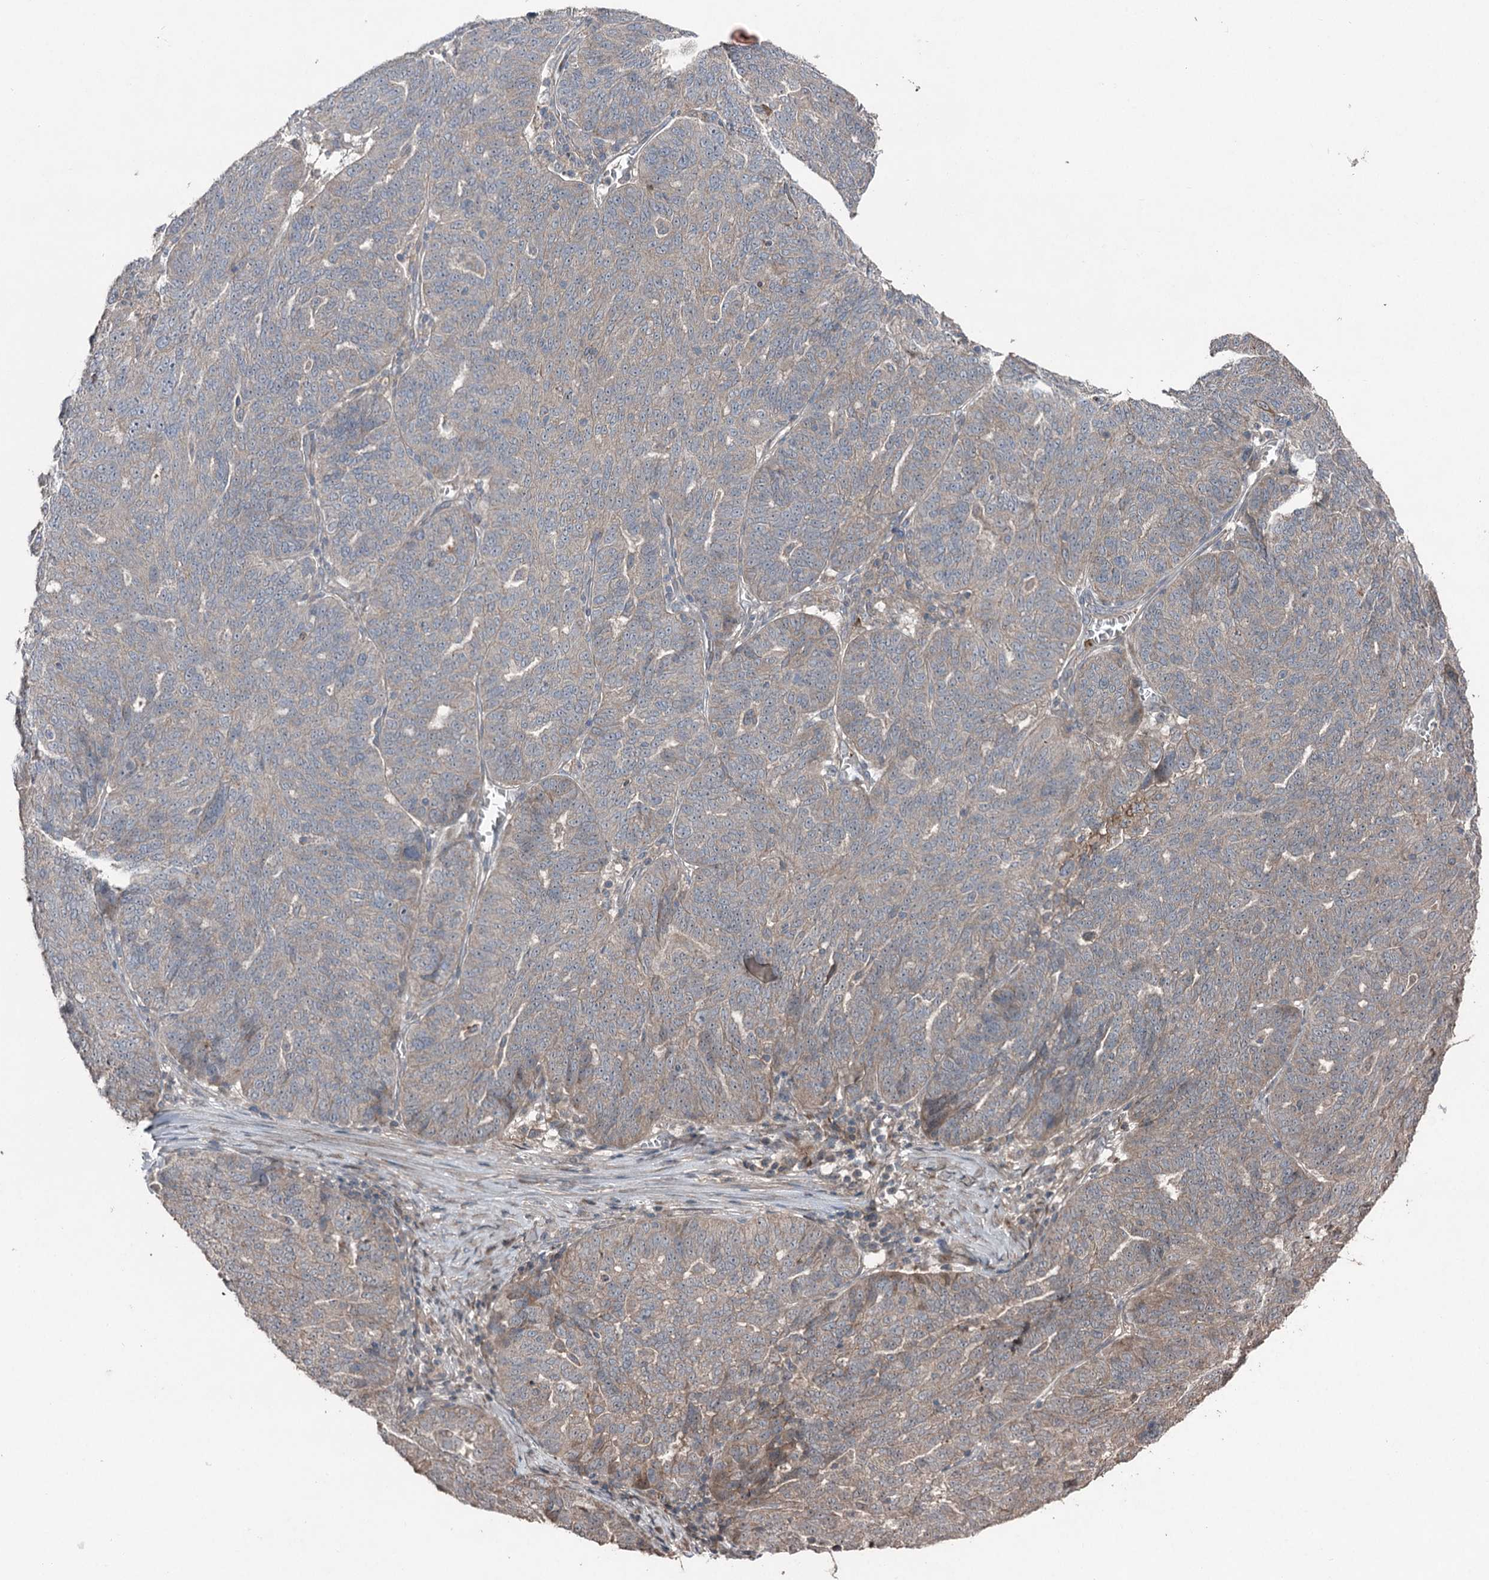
{"staining": {"intensity": "weak", "quantity": "25%-75%", "location": "cytoplasmic/membranous"}, "tissue": "ovarian cancer", "cell_type": "Tumor cells", "image_type": "cancer", "snomed": [{"axis": "morphology", "description": "Cystadenocarcinoma, serous, NOS"}, {"axis": "topography", "description": "Ovary"}], "caption": "Serous cystadenocarcinoma (ovarian) tissue demonstrates weak cytoplasmic/membranous expression in about 25%-75% of tumor cells", "gene": "MAPK8IP2", "patient": {"sex": "female", "age": 59}}